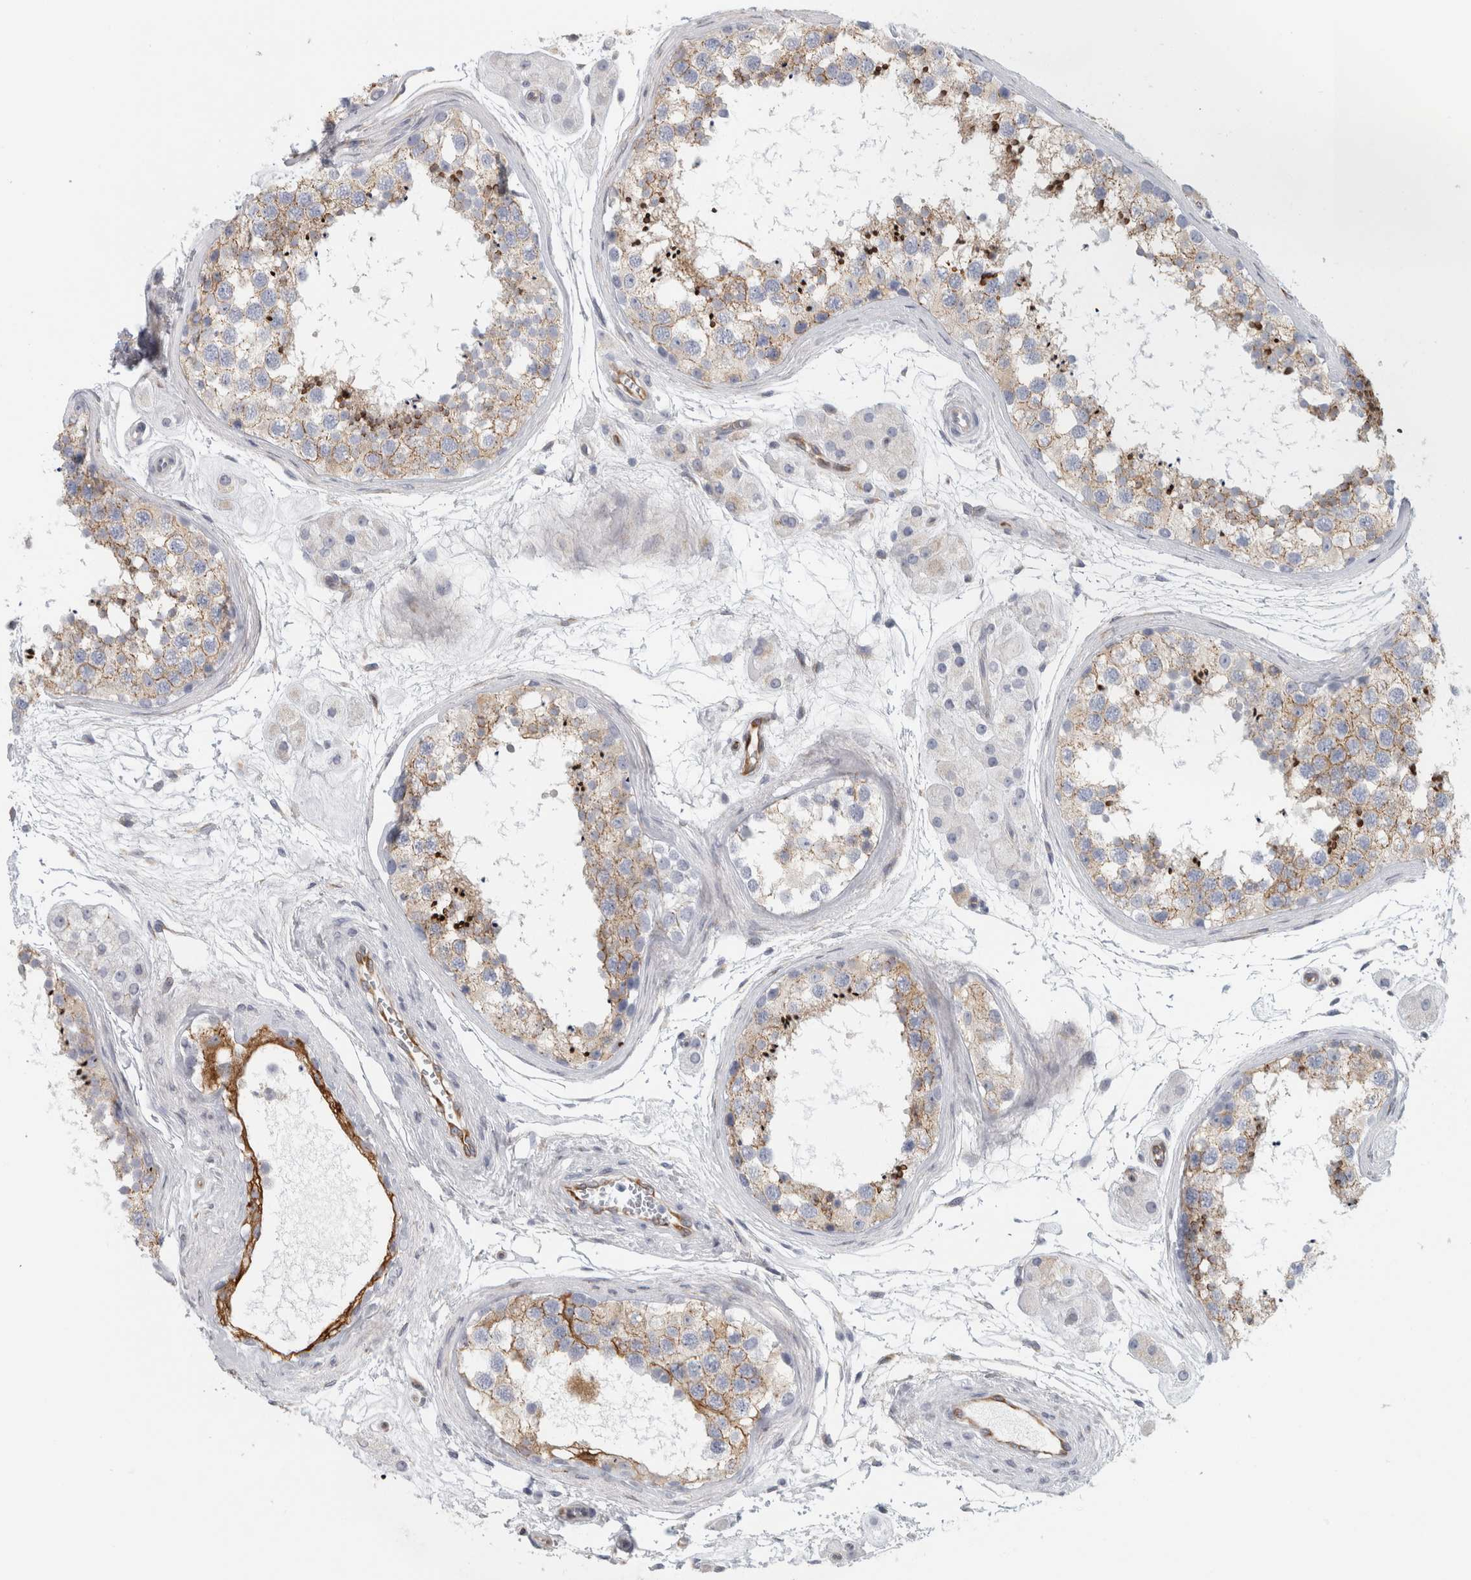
{"staining": {"intensity": "moderate", "quantity": "25%-75%", "location": "cytoplasmic/membranous"}, "tissue": "testis", "cell_type": "Cells in seminiferous ducts", "image_type": "normal", "snomed": [{"axis": "morphology", "description": "Normal tissue, NOS"}, {"axis": "topography", "description": "Testis"}], "caption": "Immunohistochemistry (IHC) (DAB) staining of normal testis displays moderate cytoplasmic/membranous protein staining in approximately 25%-75% of cells in seminiferous ducts.", "gene": "B3GNT3", "patient": {"sex": "male", "age": 56}}